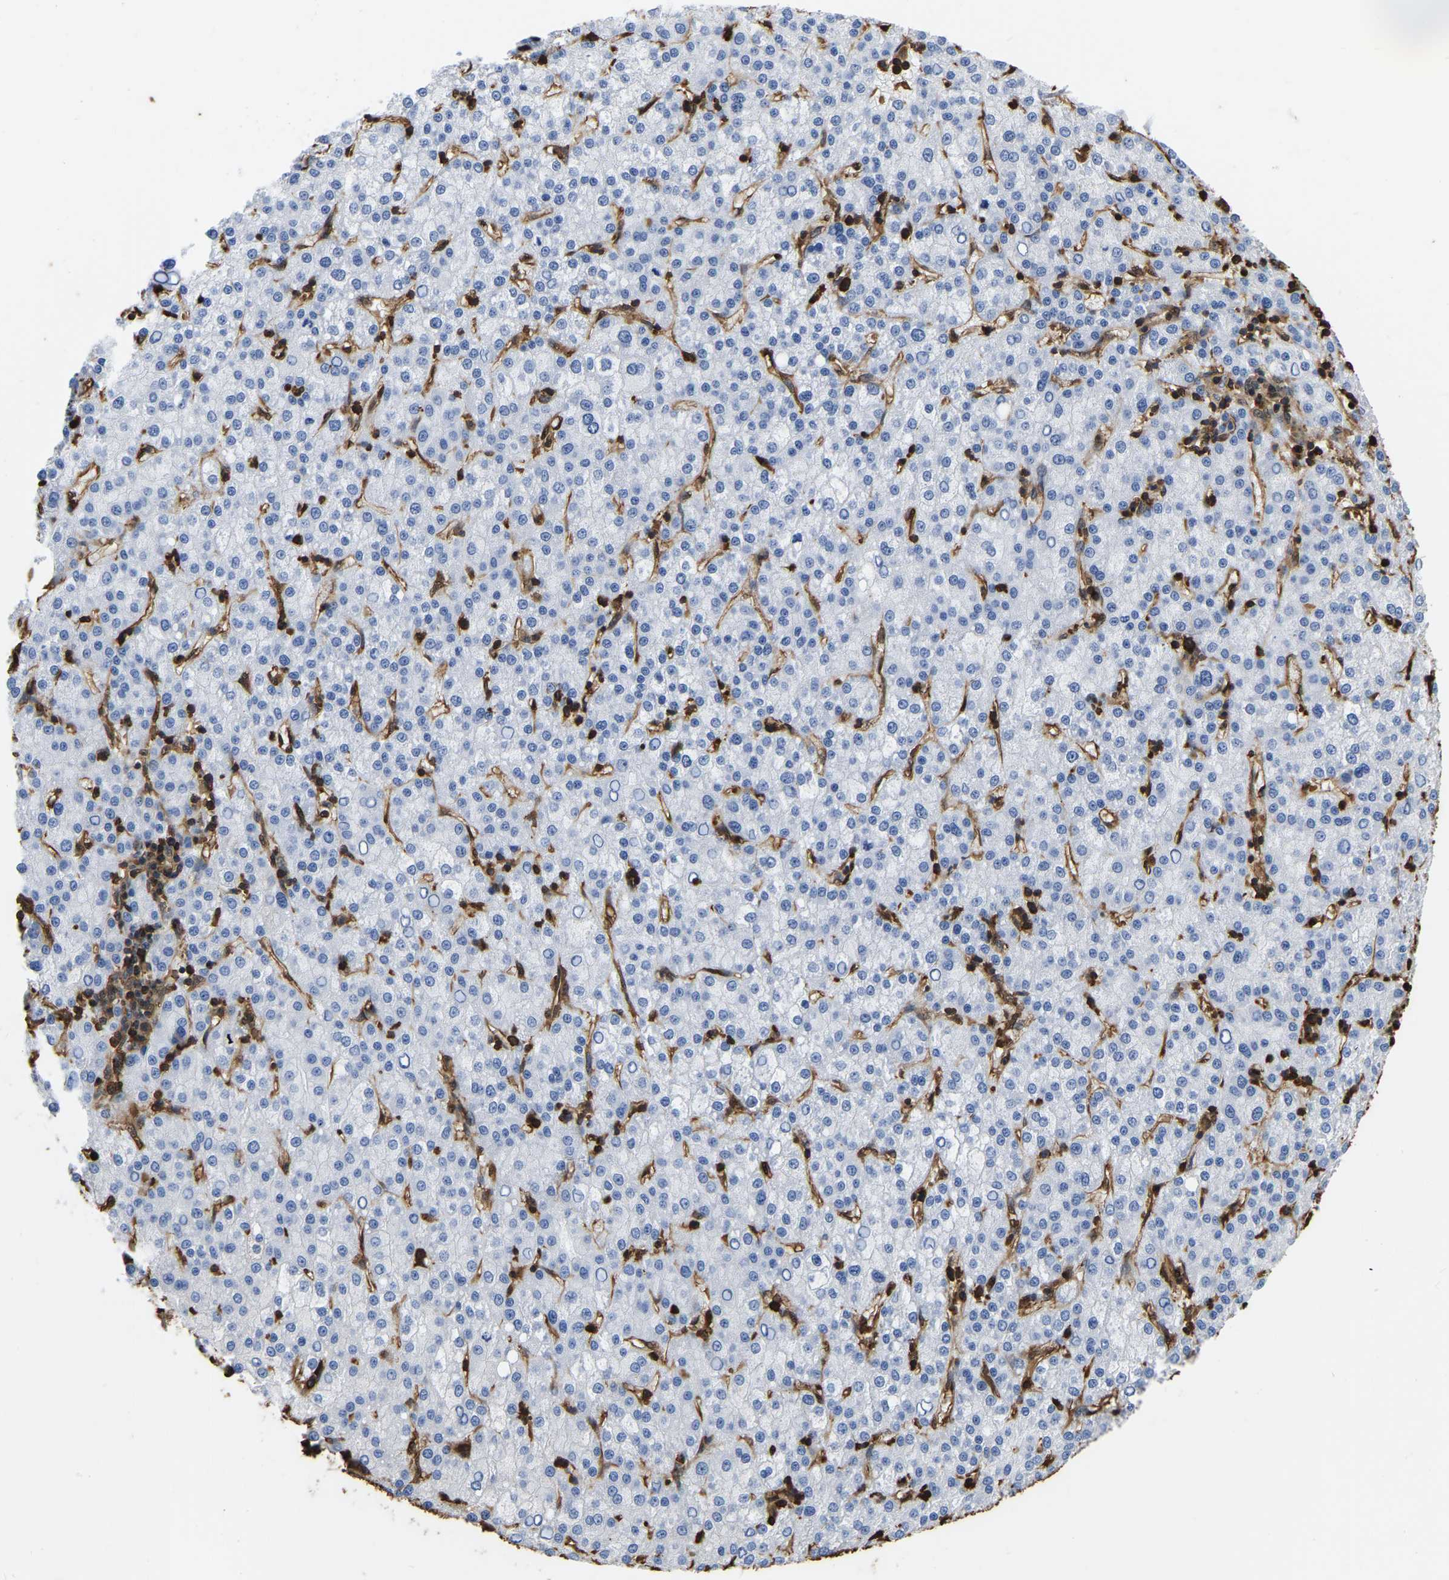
{"staining": {"intensity": "negative", "quantity": "none", "location": "none"}, "tissue": "liver cancer", "cell_type": "Tumor cells", "image_type": "cancer", "snomed": [{"axis": "morphology", "description": "Carcinoma, Hepatocellular, NOS"}, {"axis": "topography", "description": "Liver"}], "caption": "Hepatocellular carcinoma (liver) stained for a protein using IHC exhibits no staining tumor cells.", "gene": "LDHB", "patient": {"sex": "female", "age": 58}}